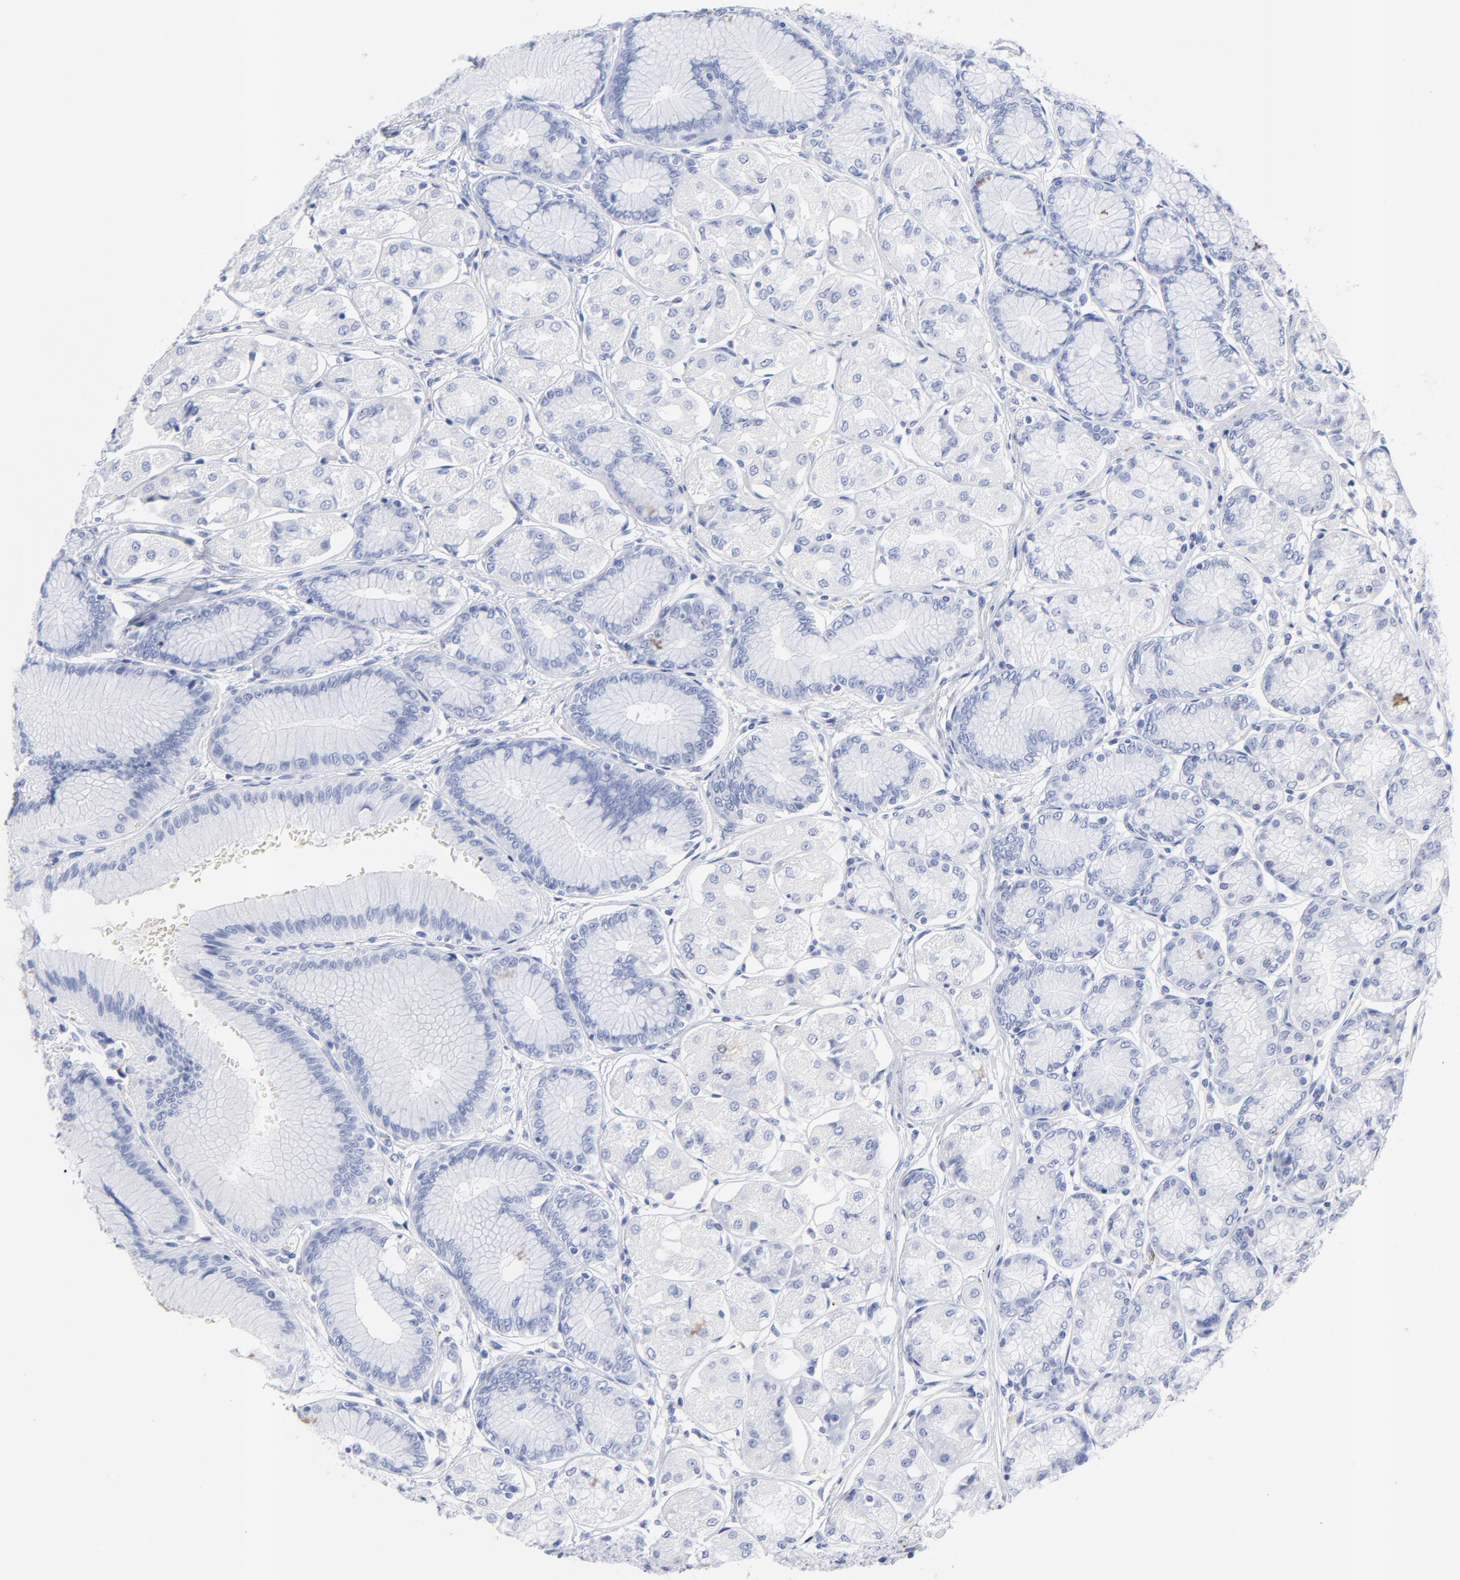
{"staining": {"intensity": "negative", "quantity": "none", "location": "none"}, "tissue": "stomach", "cell_type": "Glandular cells", "image_type": "normal", "snomed": [{"axis": "morphology", "description": "Normal tissue, NOS"}, {"axis": "morphology", "description": "Adenocarcinoma, NOS"}, {"axis": "topography", "description": "Stomach"}, {"axis": "topography", "description": "Stomach, lower"}], "caption": "IHC photomicrograph of benign stomach: stomach stained with DAB exhibits no significant protein staining in glandular cells.", "gene": "CPVL", "patient": {"sex": "female", "age": 65}}